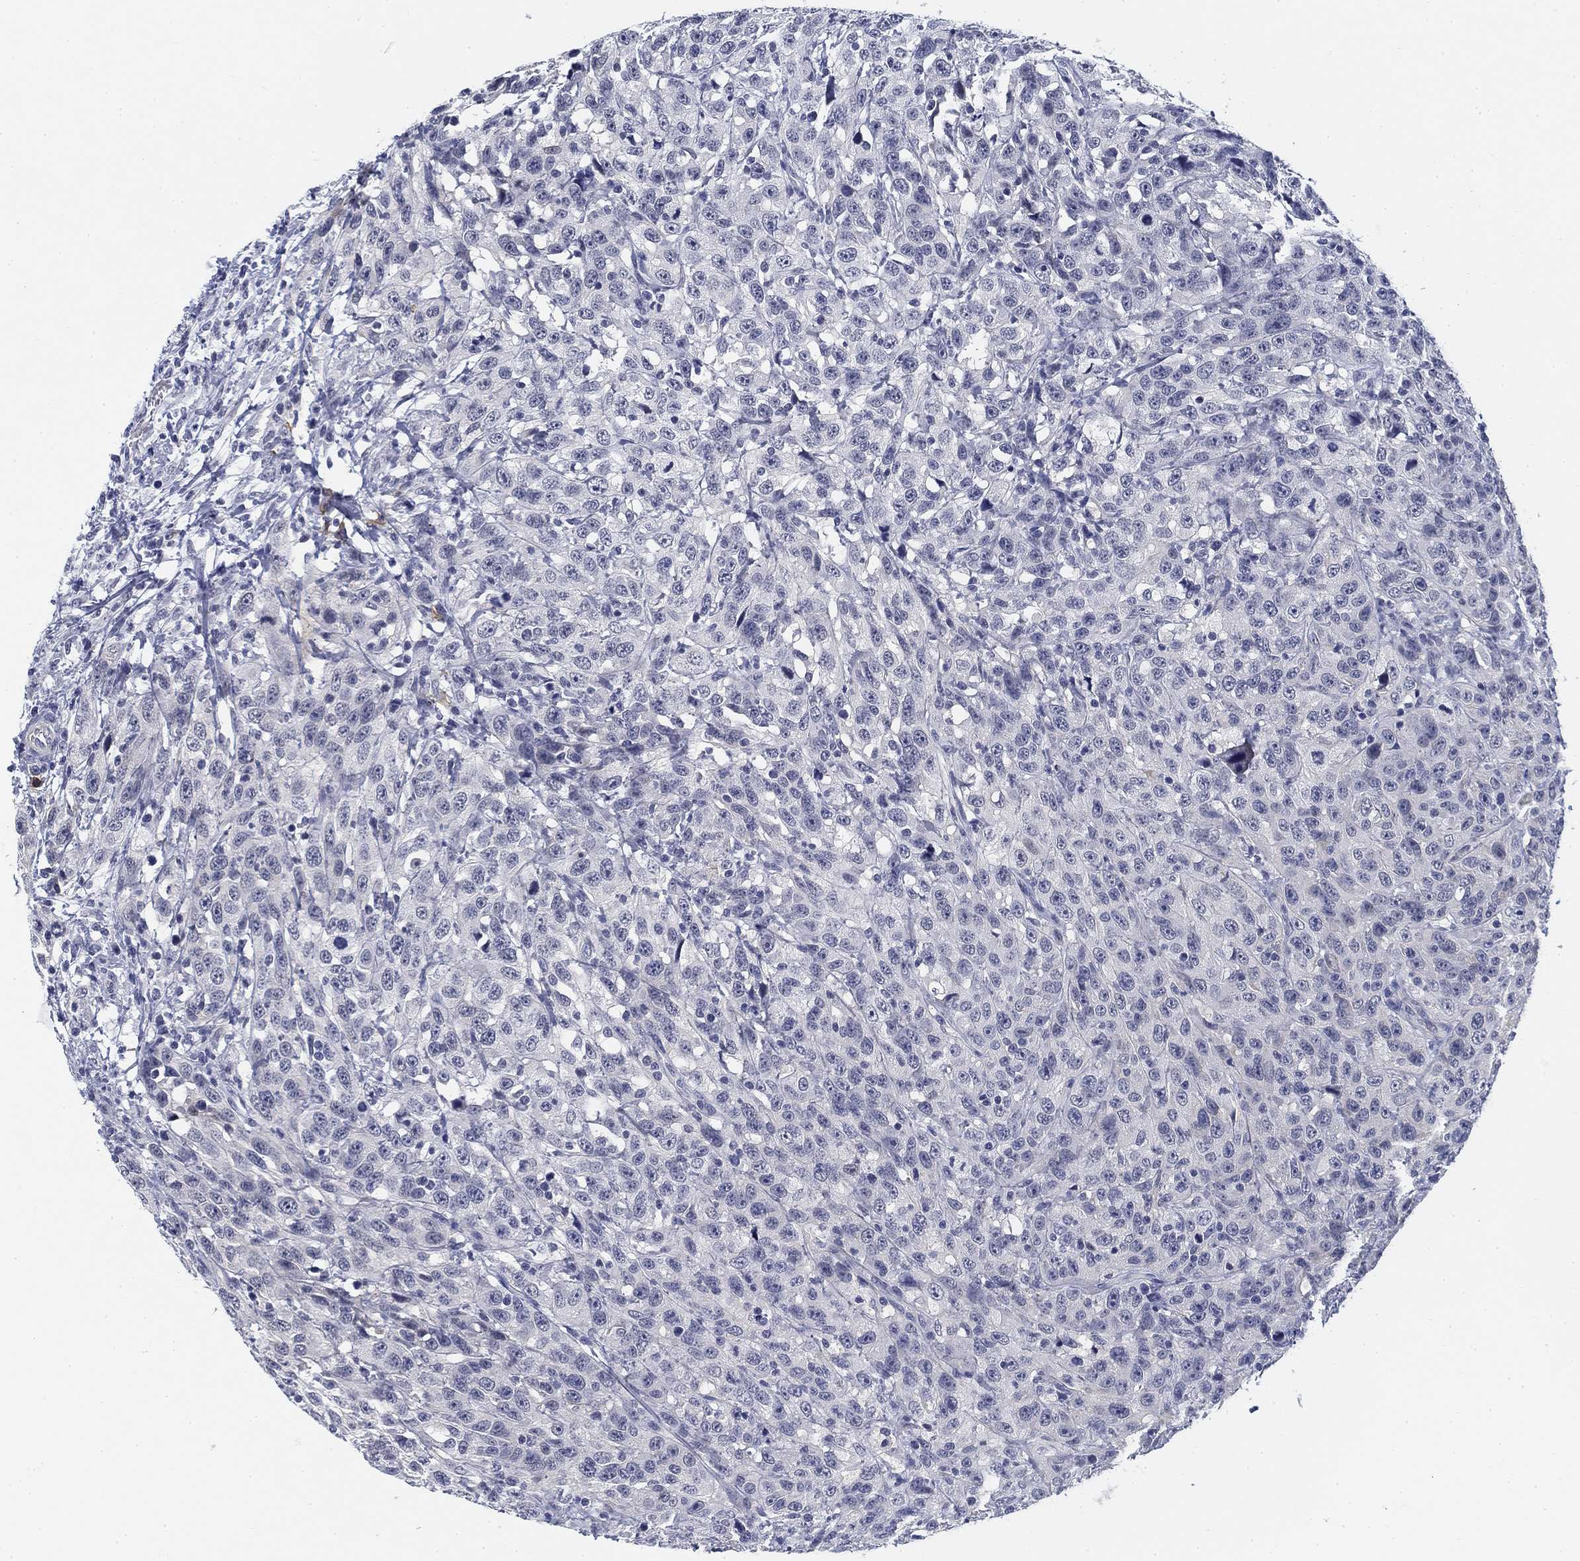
{"staining": {"intensity": "negative", "quantity": "none", "location": "none"}, "tissue": "urothelial cancer", "cell_type": "Tumor cells", "image_type": "cancer", "snomed": [{"axis": "morphology", "description": "Urothelial carcinoma, NOS"}, {"axis": "morphology", "description": "Urothelial carcinoma, High grade"}, {"axis": "topography", "description": "Urinary bladder"}], "caption": "High magnification brightfield microscopy of urothelial cancer stained with DAB (brown) and counterstained with hematoxylin (blue): tumor cells show no significant staining.", "gene": "SLC2A5", "patient": {"sex": "female", "age": 73}}